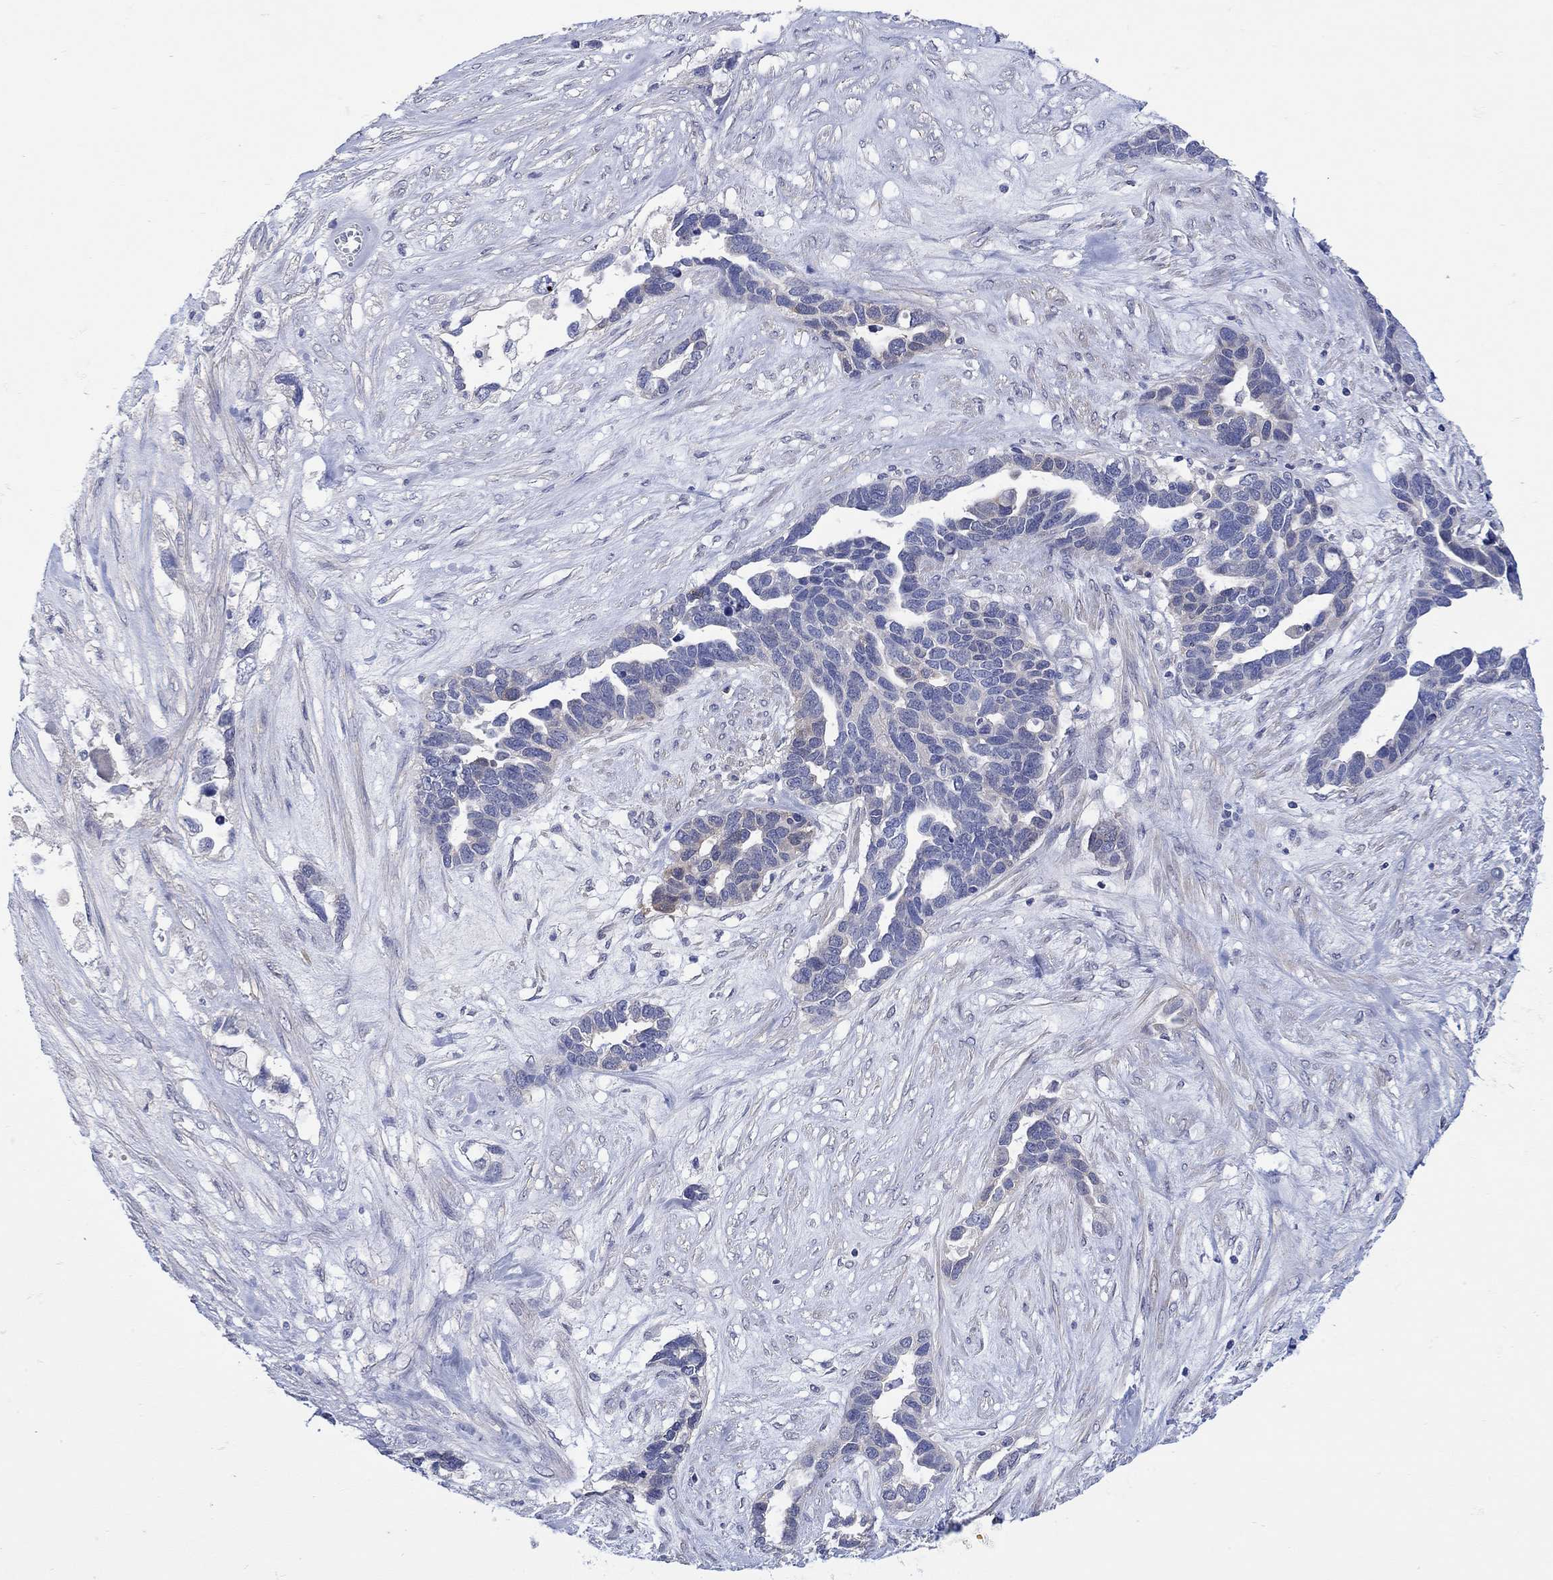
{"staining": {"intensity": "negative", "quantity": "none", "location": "none"}, "tissue": "ovarian cancer", "cell_type": "Tumor cells", "image_type": "cancer", "snomed": [{"axis": "morphology", "description": "Cystadenocarcinoma, serous, NOS"}, {"axis": "topography", "description": "Ovary"}], "caption": "Immunohistochemical staining of serous cystadenocarcinoma (ovarian) reveals no significant staining in tumor cells. (IHC, brightfield microscopy, high magnification).", "gene": "MSI1", "patient": {"sex": "female", "age": 54}}